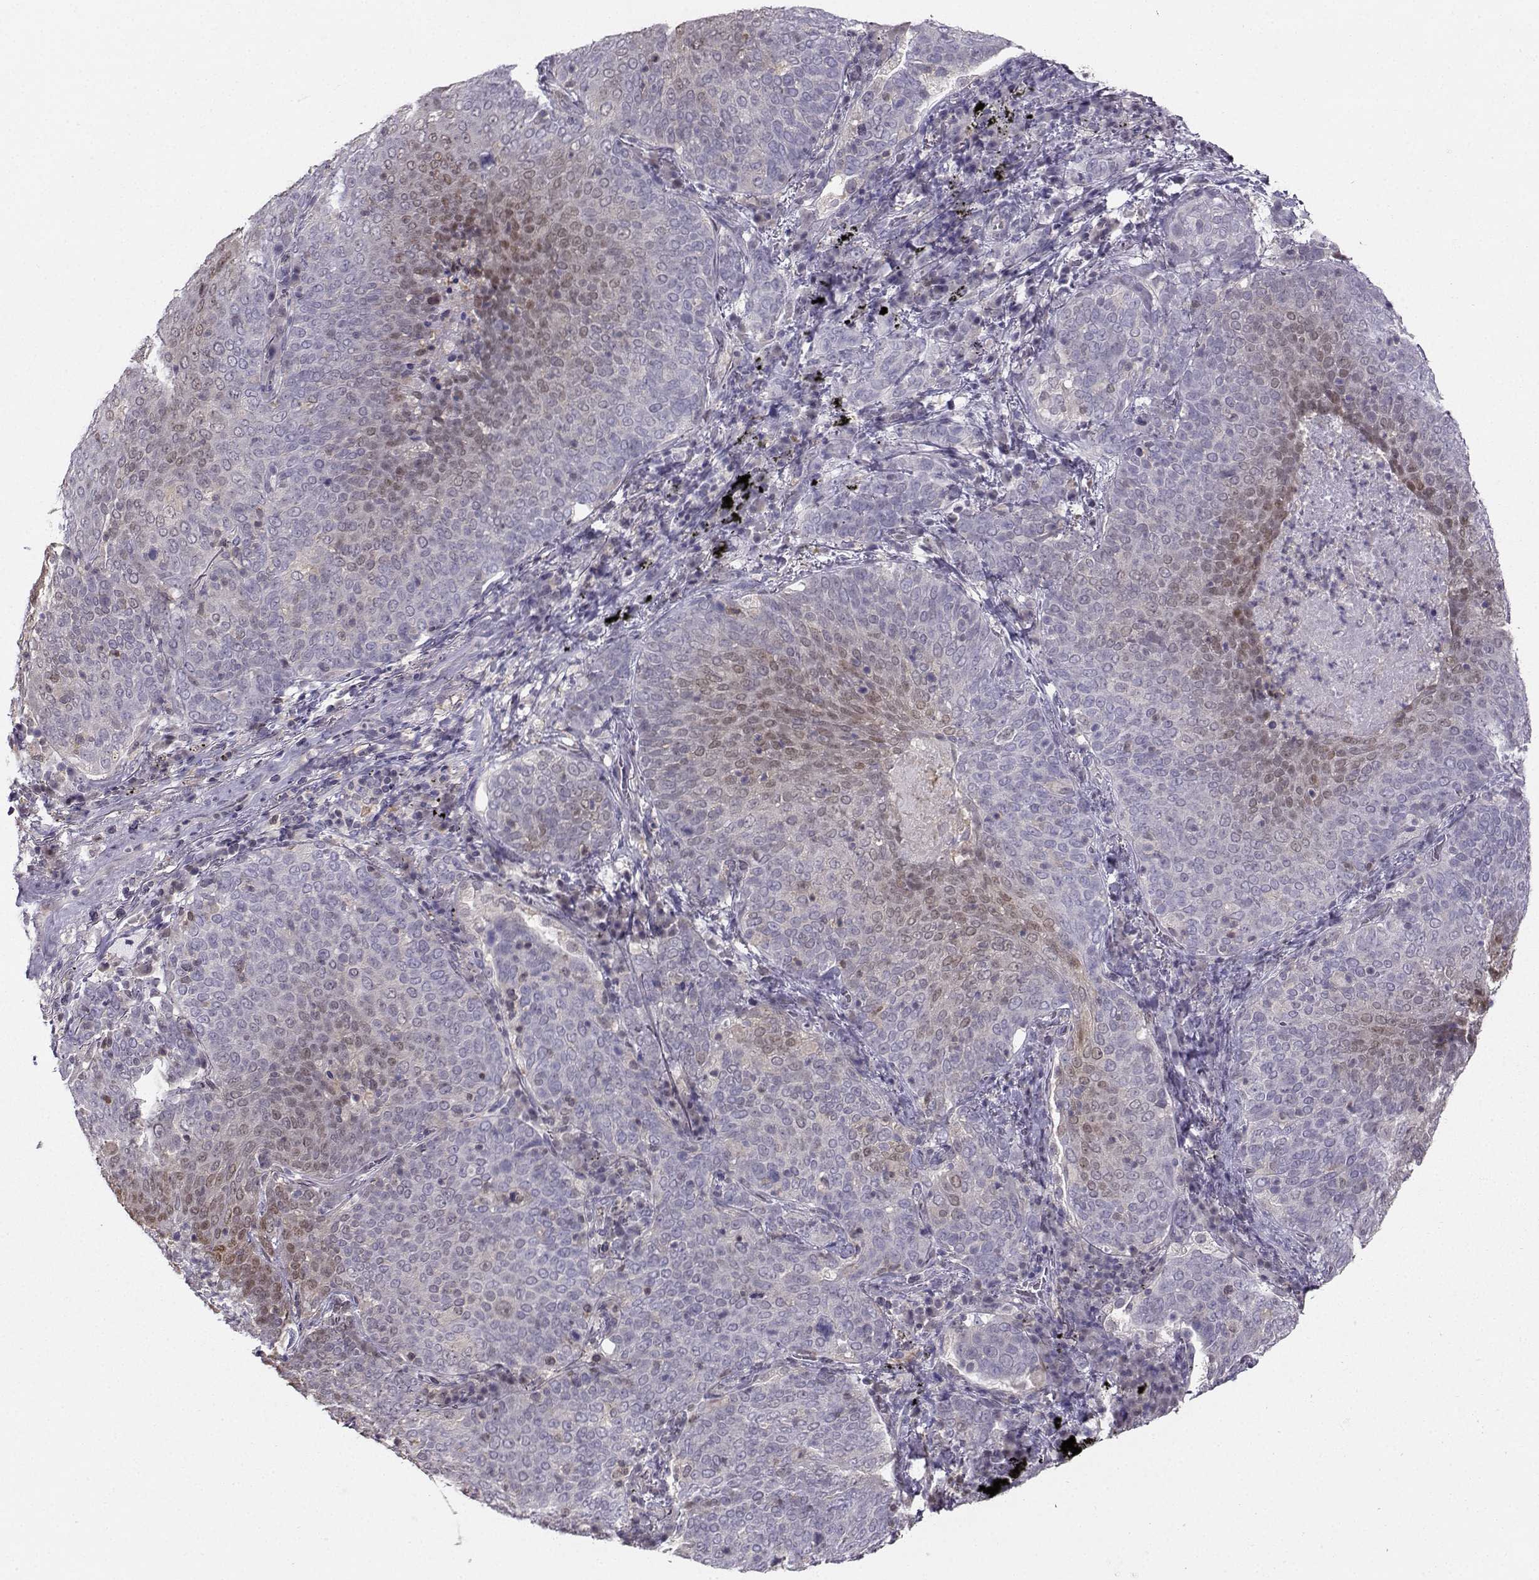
{"staining": {"intensity": "weak", "quantity": "<25%", "location": "cytoplasmic/membranous,nuclear"}, "tissue": "lung cancer", "cell_type": "Tumor cells", "image_type": "cancer", "snomed": [{"axis": "morphology", "description": "Squamous cell carcinoma, NOS"}, {"axis": "topography", "description": "Lung"}], "caption": "Tumor cells show no significant protein staining in squamous cell carcinoma (lung).", "gene": "PGK1", "patient": {"sex": "male", "age": 82}}